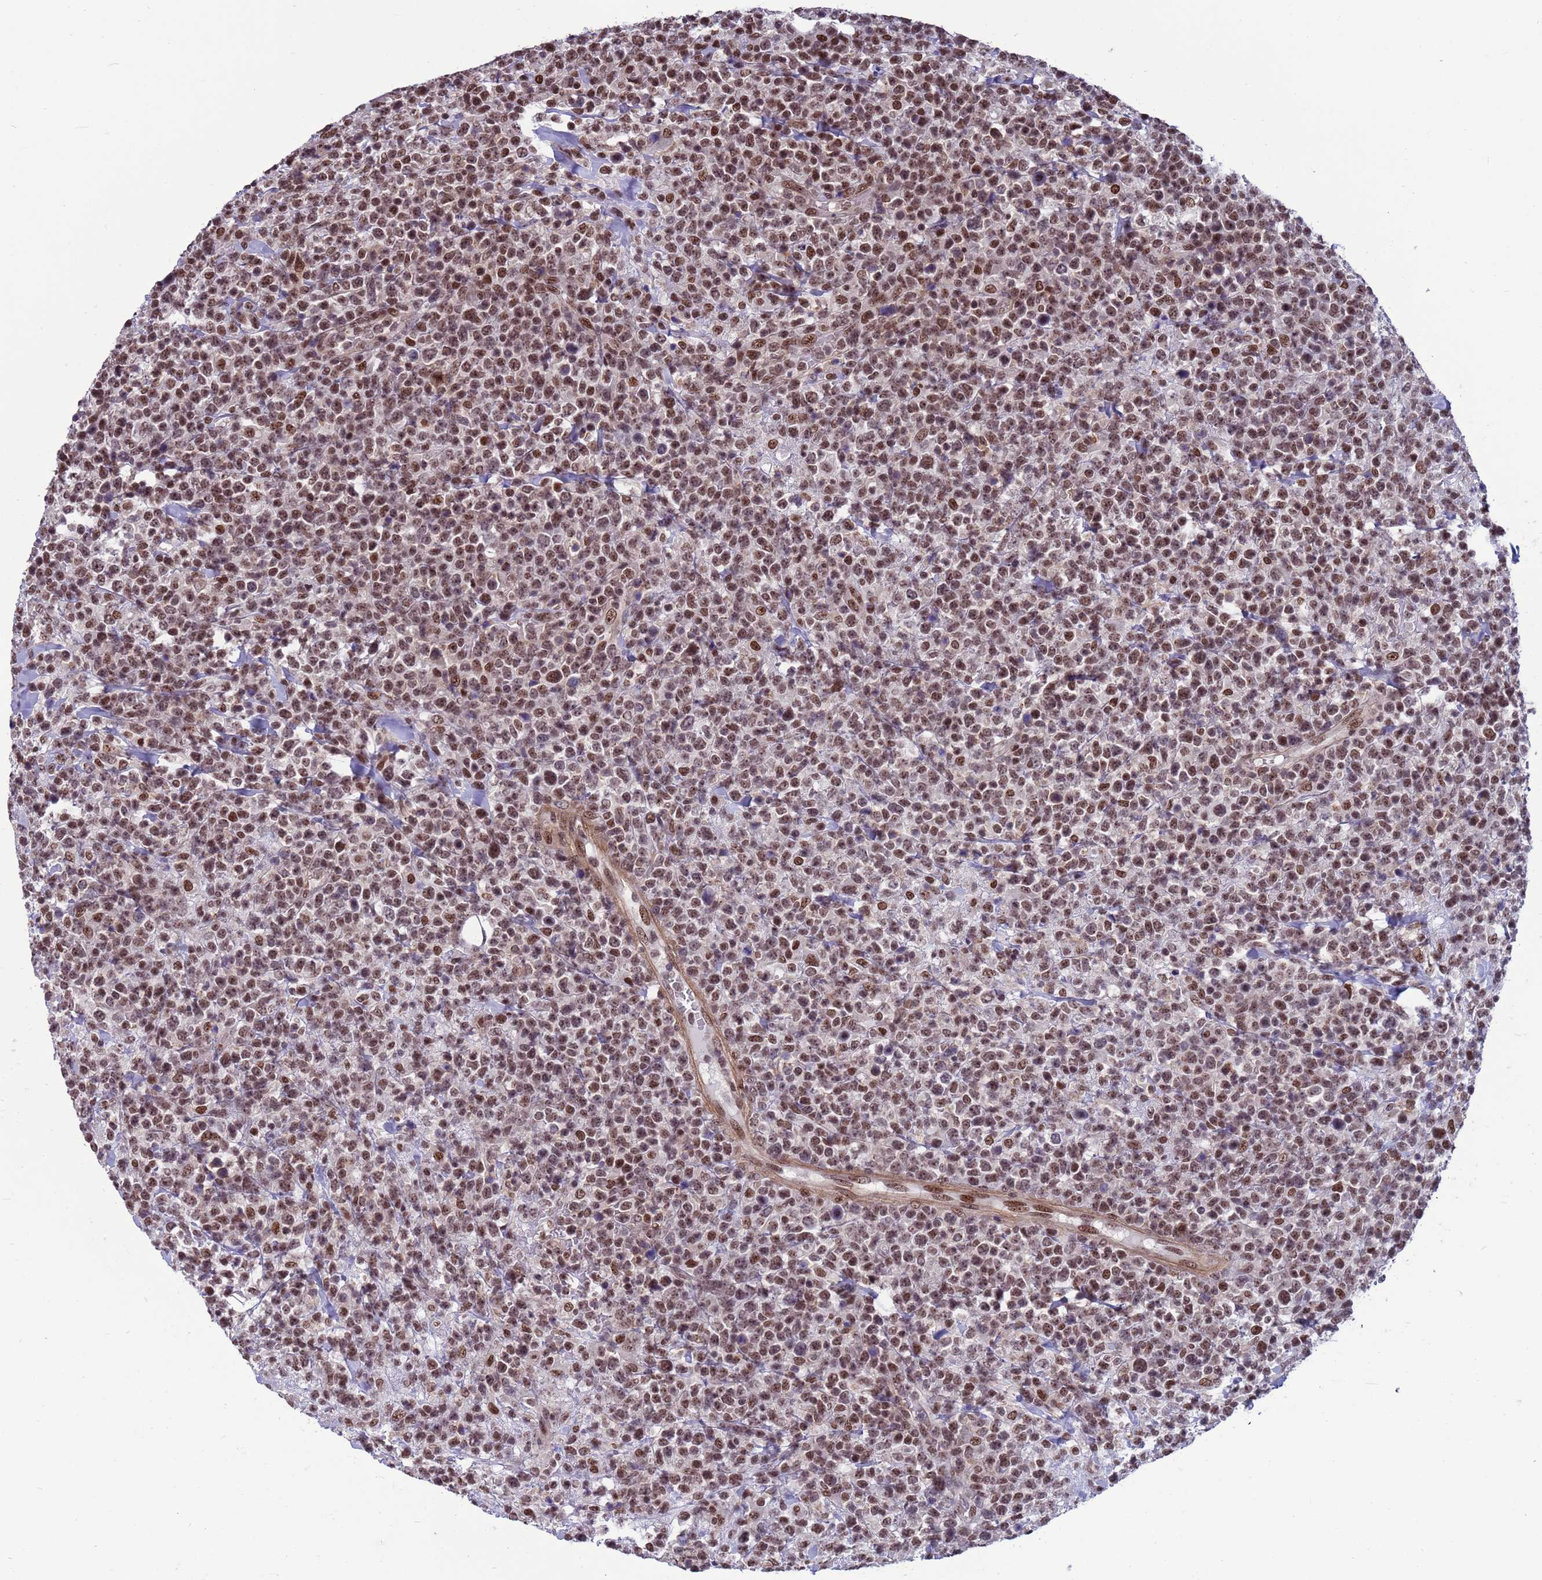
{"staining": {"intensity": "moderate", "quantity": ">75%", "location": "nuclear"}, "tissue": "lymphoma", "cell_type": "Tumor cells", "image_type": "cancer", "snomed": [{"axis": "morphology", "description": "Malignant lymphoma, non-Hodgkin's type, High grade"}, {"axis": "topography", "description": "Colon"}], "caption": "Protein staining of lymphoma tissue reveals moderate nuclear staining in approximately >75% of tumor cells. Ihc stains the protein in brown and the nuclei are stained blue.", "gene": "NSL1", "patient": {"sex": "female", "age": 53}}